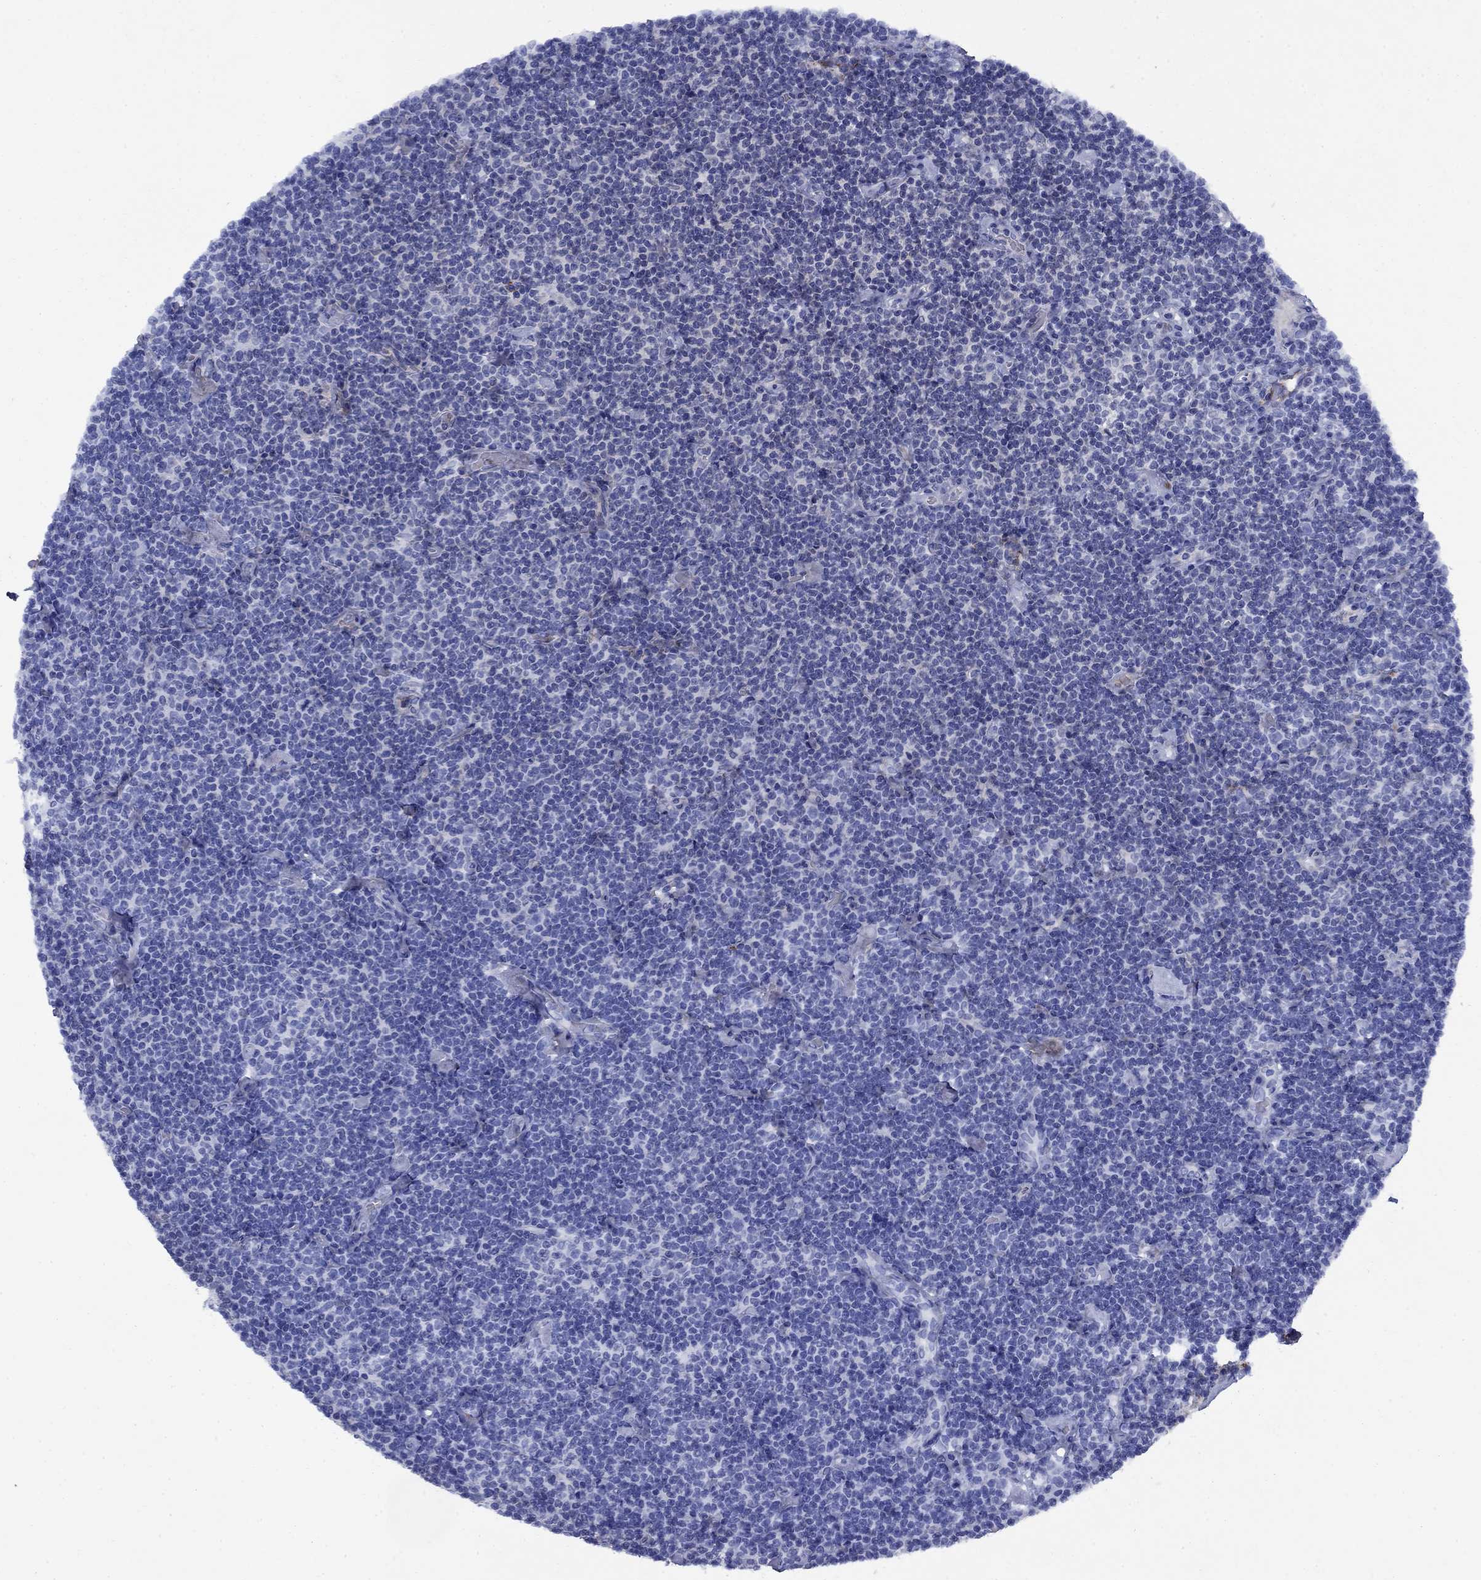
{"staining": {"intensity": "negative", "quantity": "none", "location": "none"}, "tissue": "lymphoma", "cell_type": "Tumor cells", "image_type": "cancer", "snomed": [{"axis": "morphology", "description": "Malignant lymphoma, non-Hodgkin's type, Low grade"}, {"axis": "topography", "description": "Lymph node"}], "caption": "Tumor cells show no significant staining in lymphoma.", "gene": "STAB2", "patient": {"sex": "male", "age": 81}}